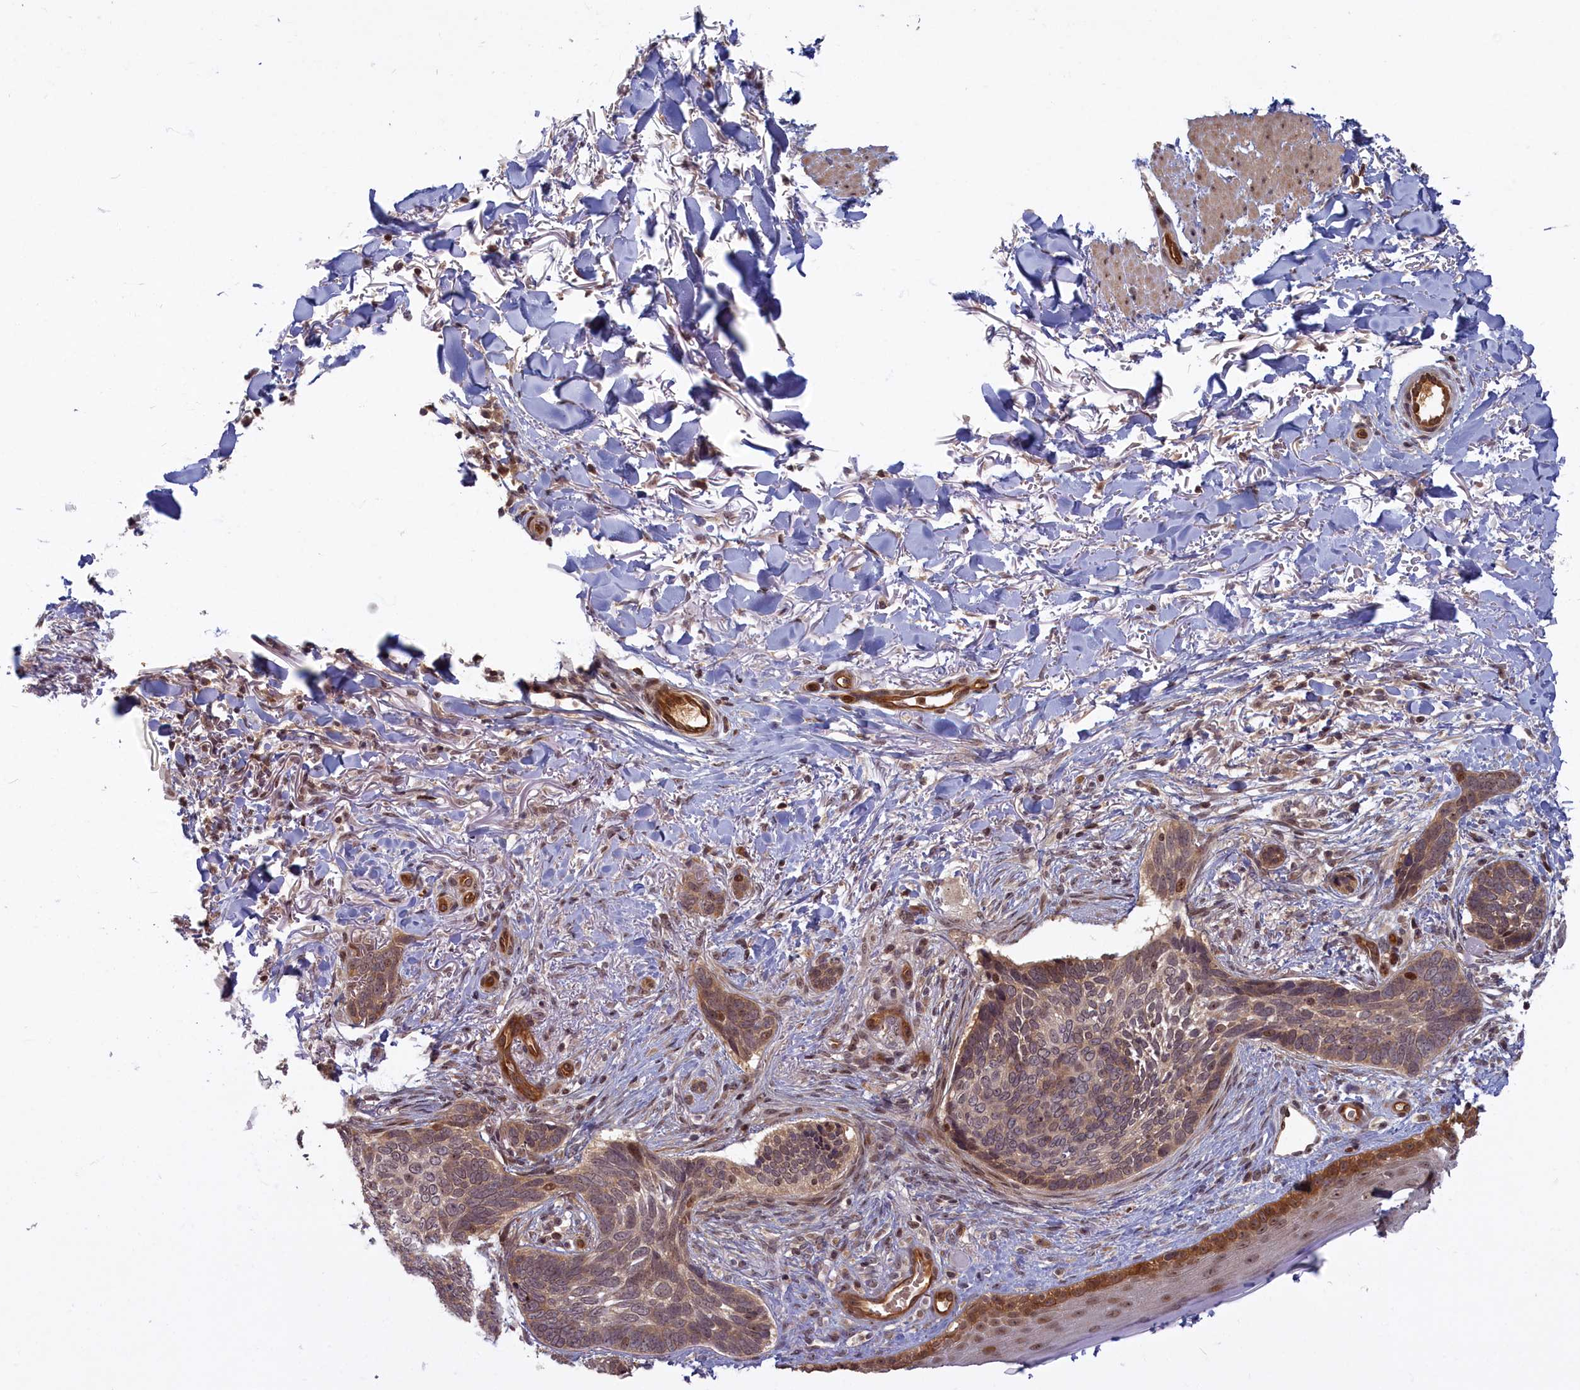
{"staining": {"intensity": "weak", "quantity": ">75%", "location": "cytoplasmic/membranous,nuclear"}, "tissue": "skin cancer", "cell_type": "Tumor cells", "image_type": "cancer", "snomed": [{"axis": "morphology", "description": "Normal tissue, NOS"}, {"axis": "morphology", "description": "Basal cell carcinoma"}, {"axis": "topography", "description": "Skin"}], "caption": "Immunohistochemical staining of human skin cancer shows weak cytoplasmic/membranous and nuclear protein expression in approximately >75% of tumor cells. The protein of interest is shown in brown color, while the nuclei are stained blue.", "gene": "SNRK", "patient": {"sex": "female", "age": 67}}